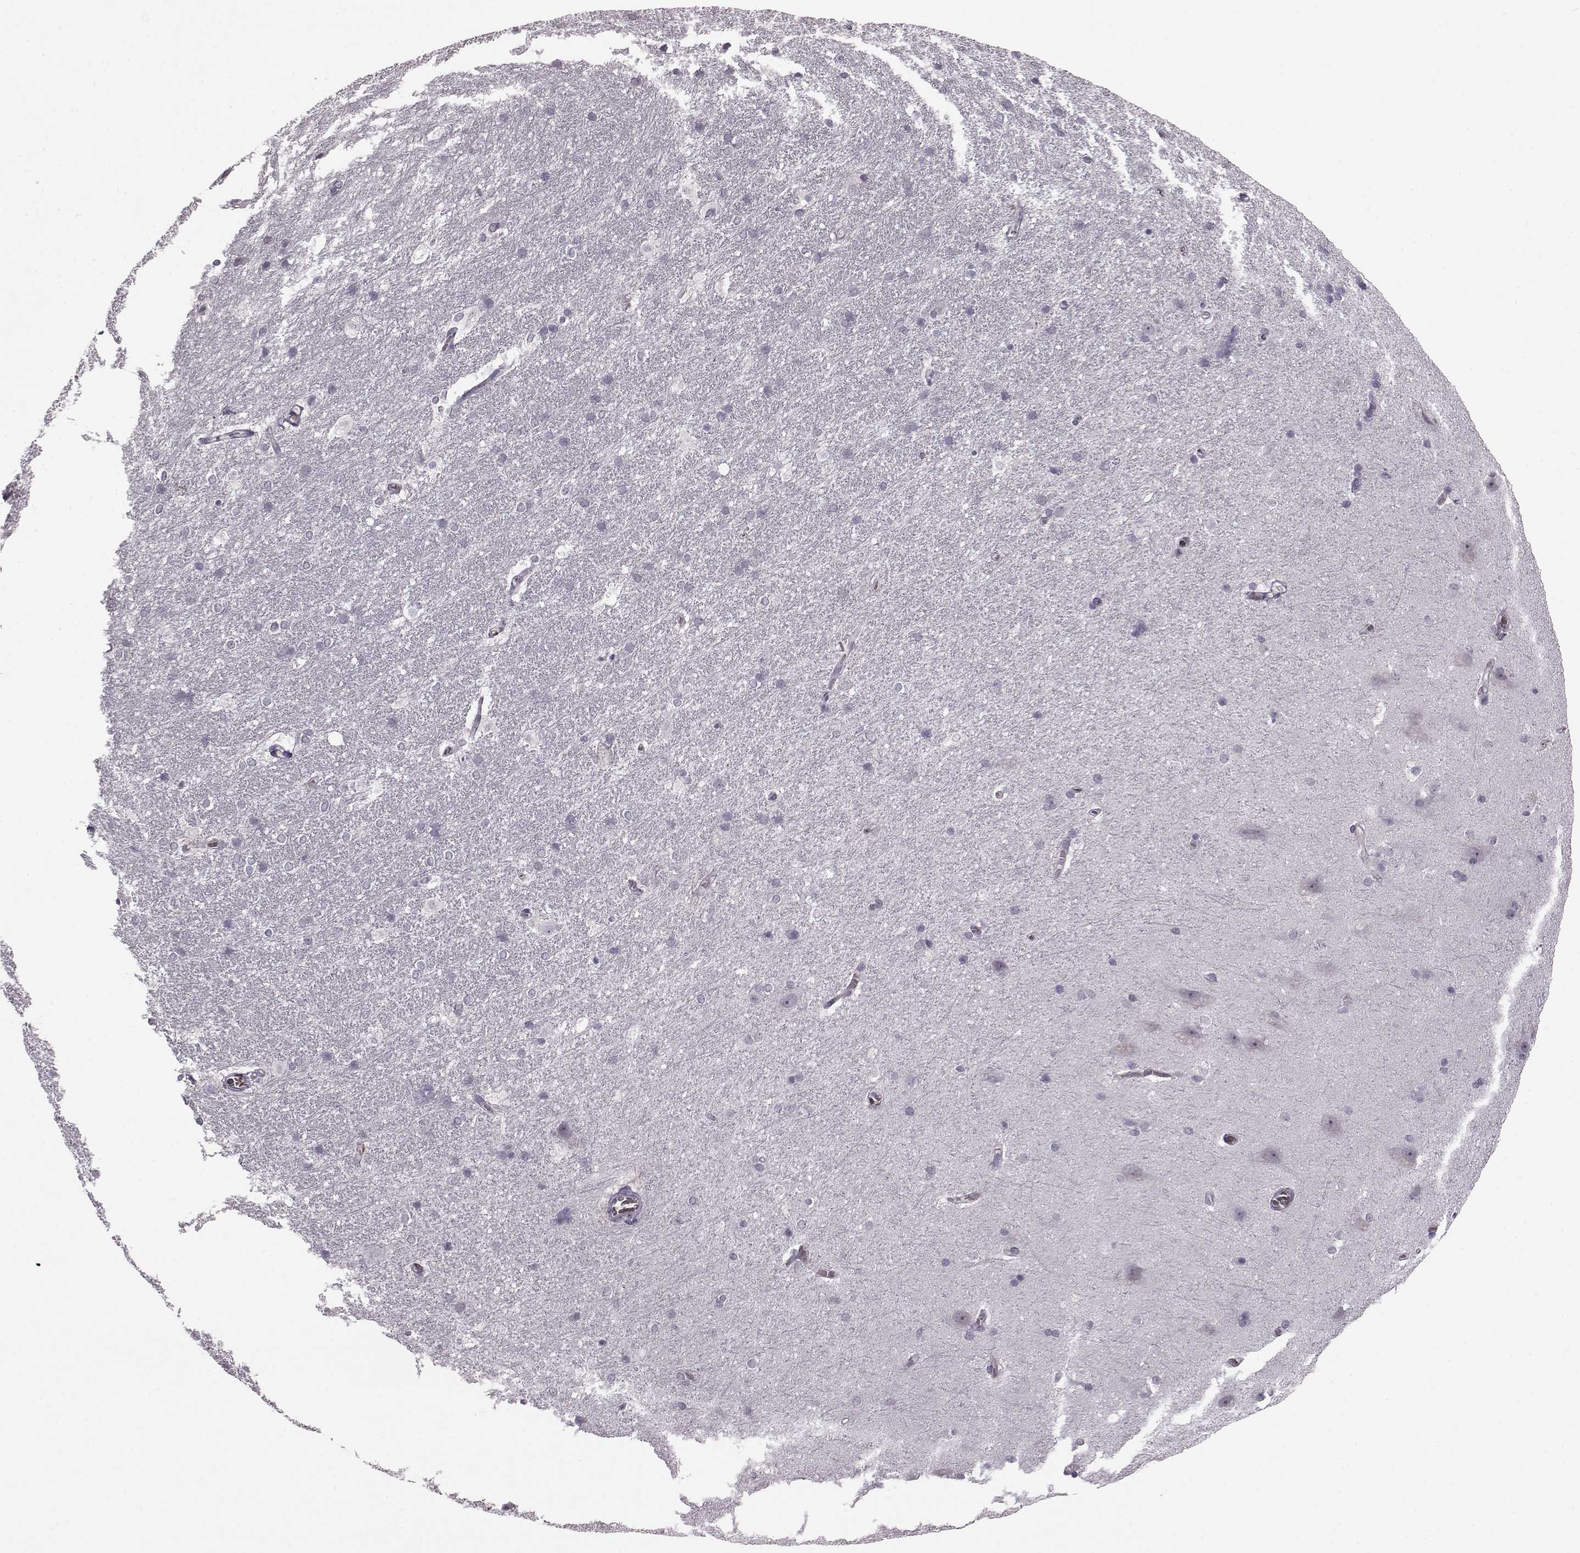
{"staining": {"intensity": "negative", "quantity": "none", "location": "none"}, "tissue": "hippocampus", "cell_type": "Glial cells", "image_type": "normal", "snomed": [{"axis": "morphology", "description": "Normal tissue, NOS"}, {"axis": "topography", "description": "Cerebral cortex"}, {"axis": "topography", "description": "Hippocampus"}], "caption": "Glial cells show no significant positivity in benign hippocampus.", "gene": "PROP1", "patient": {"sex": "female", "age": 19}}